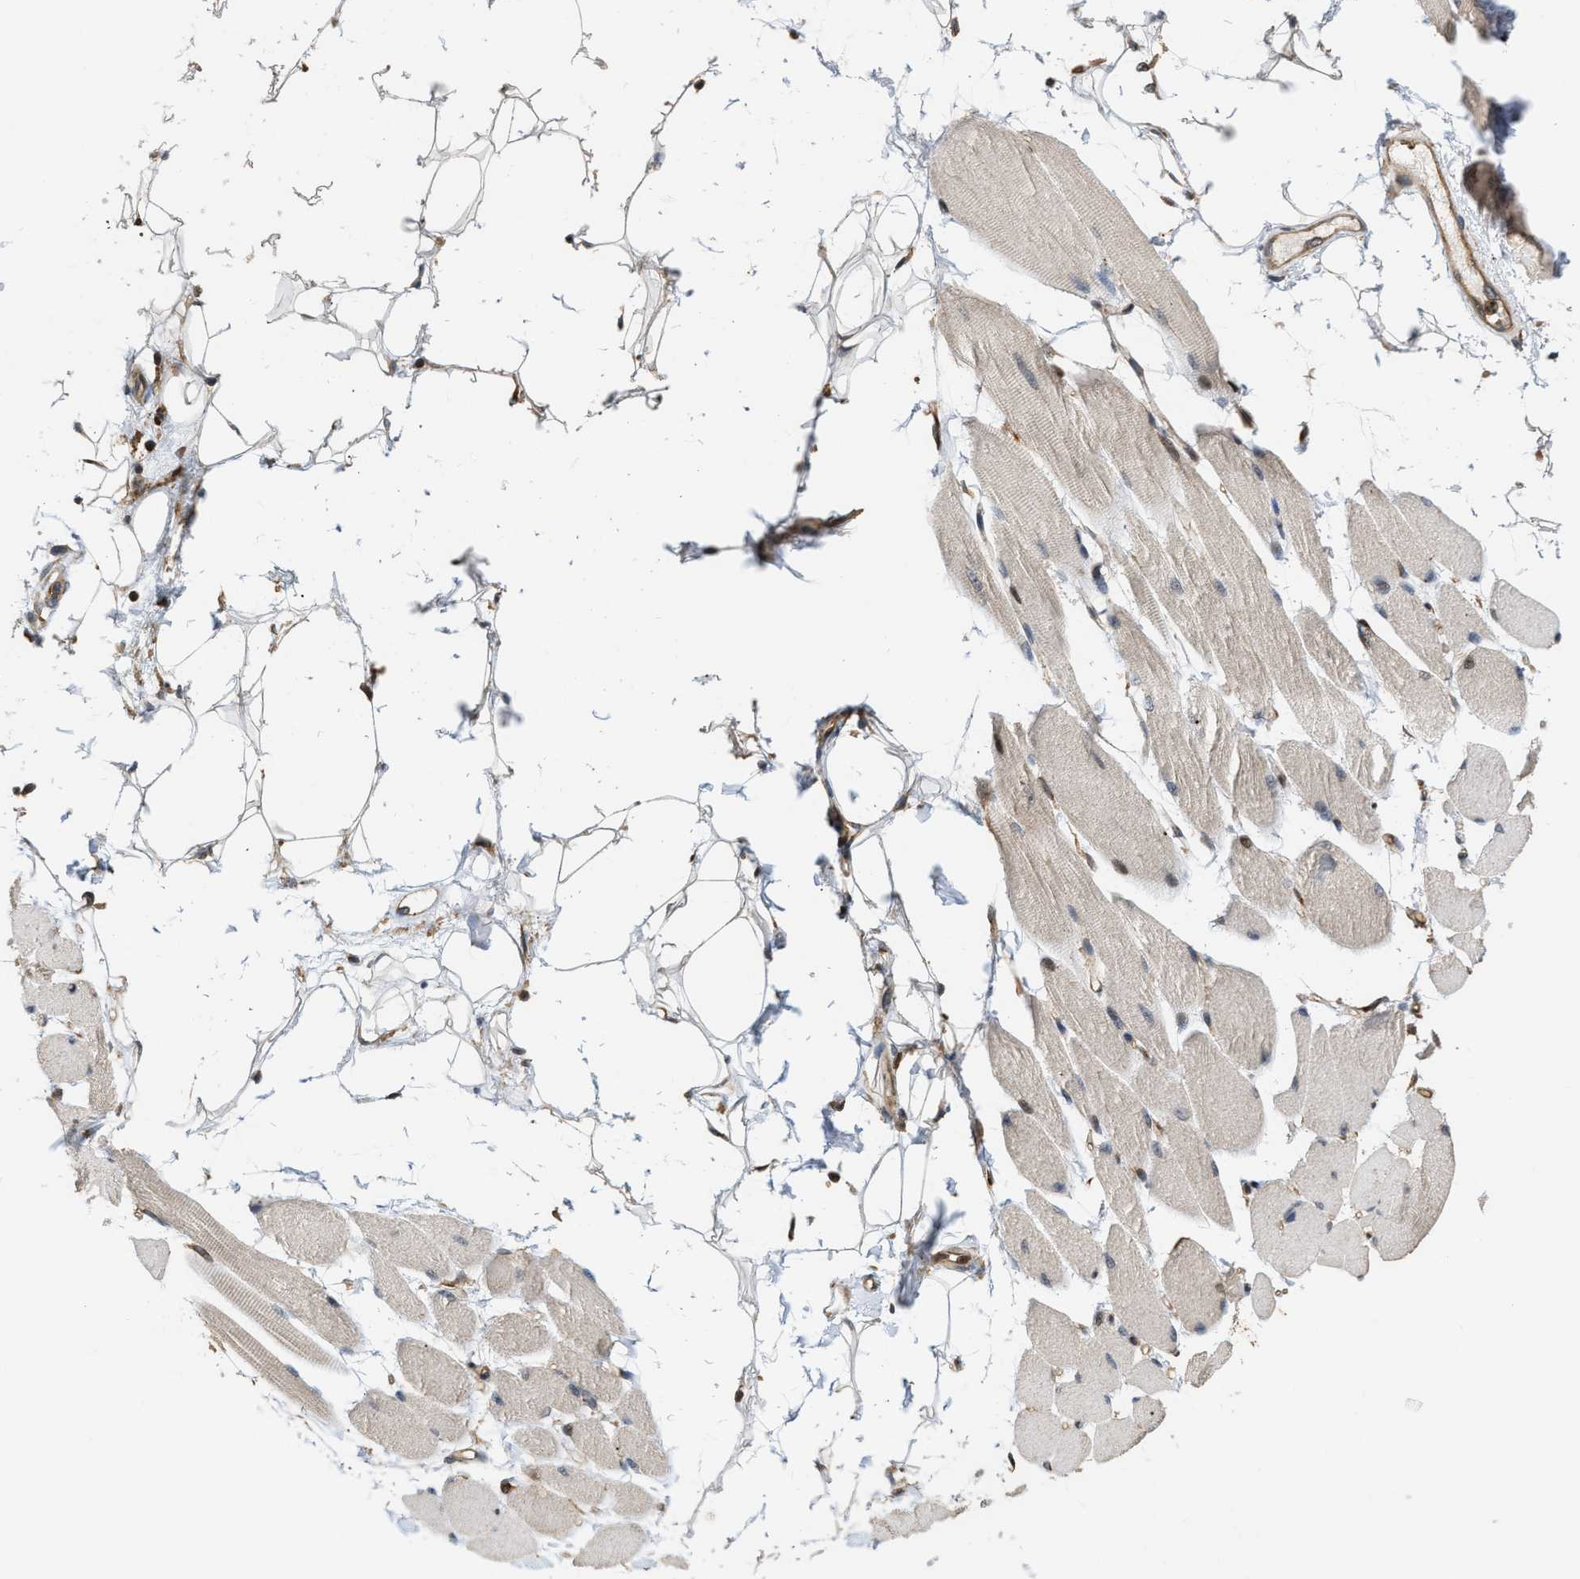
{"staining": {"intensity": "weak", "quantity": "<25%", "location": "cytoplasmic/membranous"}, "tissue": "skeletal muscle", "cell_type": "Myocytes", "image_type": "normal", "snomed": [{"axis": "morphology", "description": "Normal tissue, NOS"}, {"axis": "topography", "description": "Skeletal muscle"}, {"axis": "topography", "description": "Peripheral nerve tissue"}], "caption": "IHC histopathology image of benign human skeletal muscle stained for a protein (brown), which demonstrates no positivity in myocytes.", "gene": "IQCE", "patient": {"sex": "female", "age": 84}}